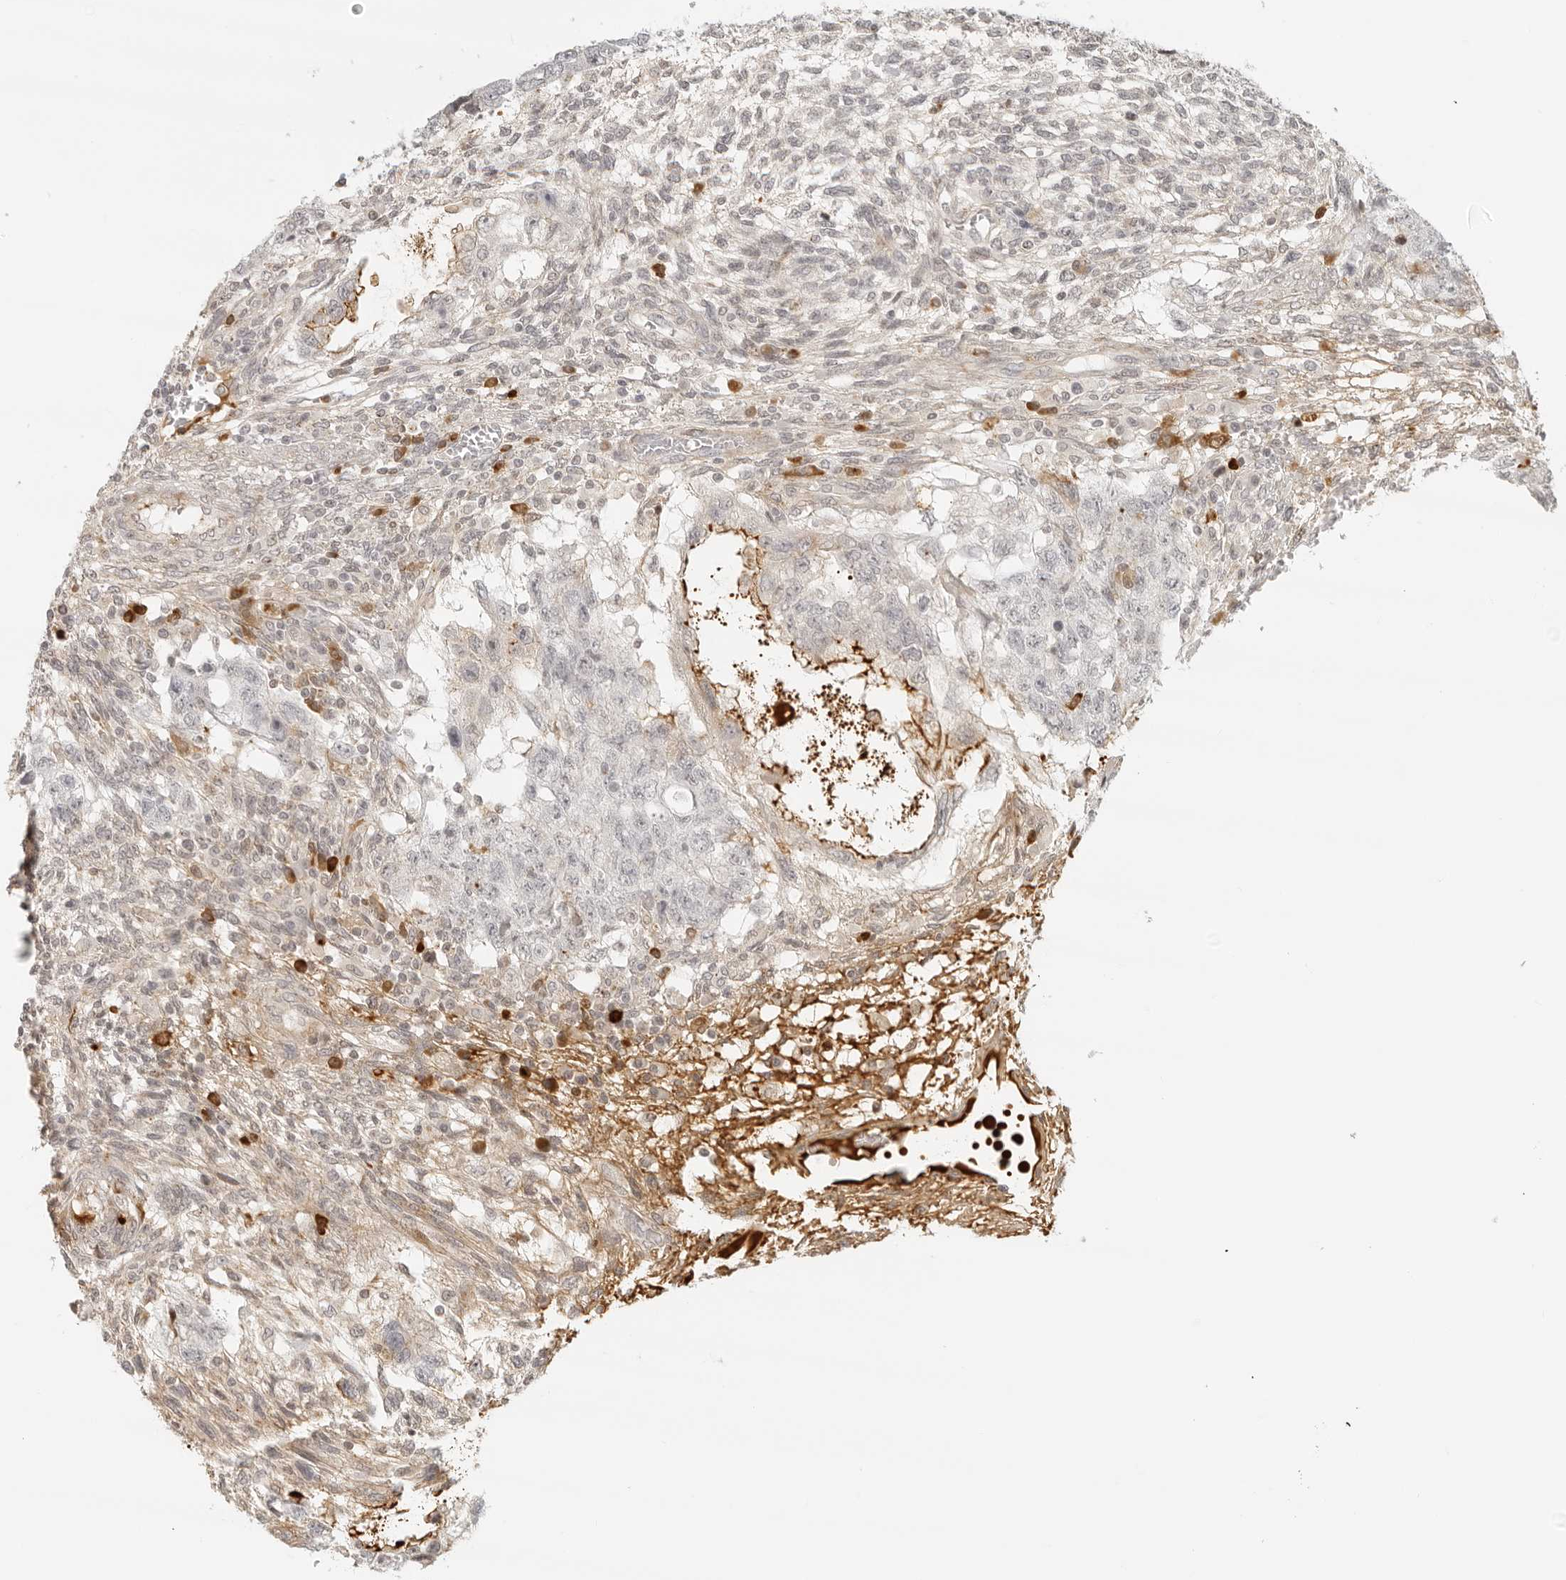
{"staining": {"intensity": "negative", "quantity": "none", "location": "none"}, "tissue": "testis cancer", "cell_type": "Tumor cells", "image_type": "cancer", "snomed": [{"axis": "morphology", "description": "Normal tissue, NOS"}, {"axis": "morphology", "description": "Carcinoma, Embryonal, NOS"}, {"axis": "topography", "description": "Testis"}], "caption": "This is an IHC micrograph of human testis cancer (embryonal carcinoma). There is no expression in tumor cells.", "gene": "ZNF678", "patient": {"sex": "male", "age": 36}}